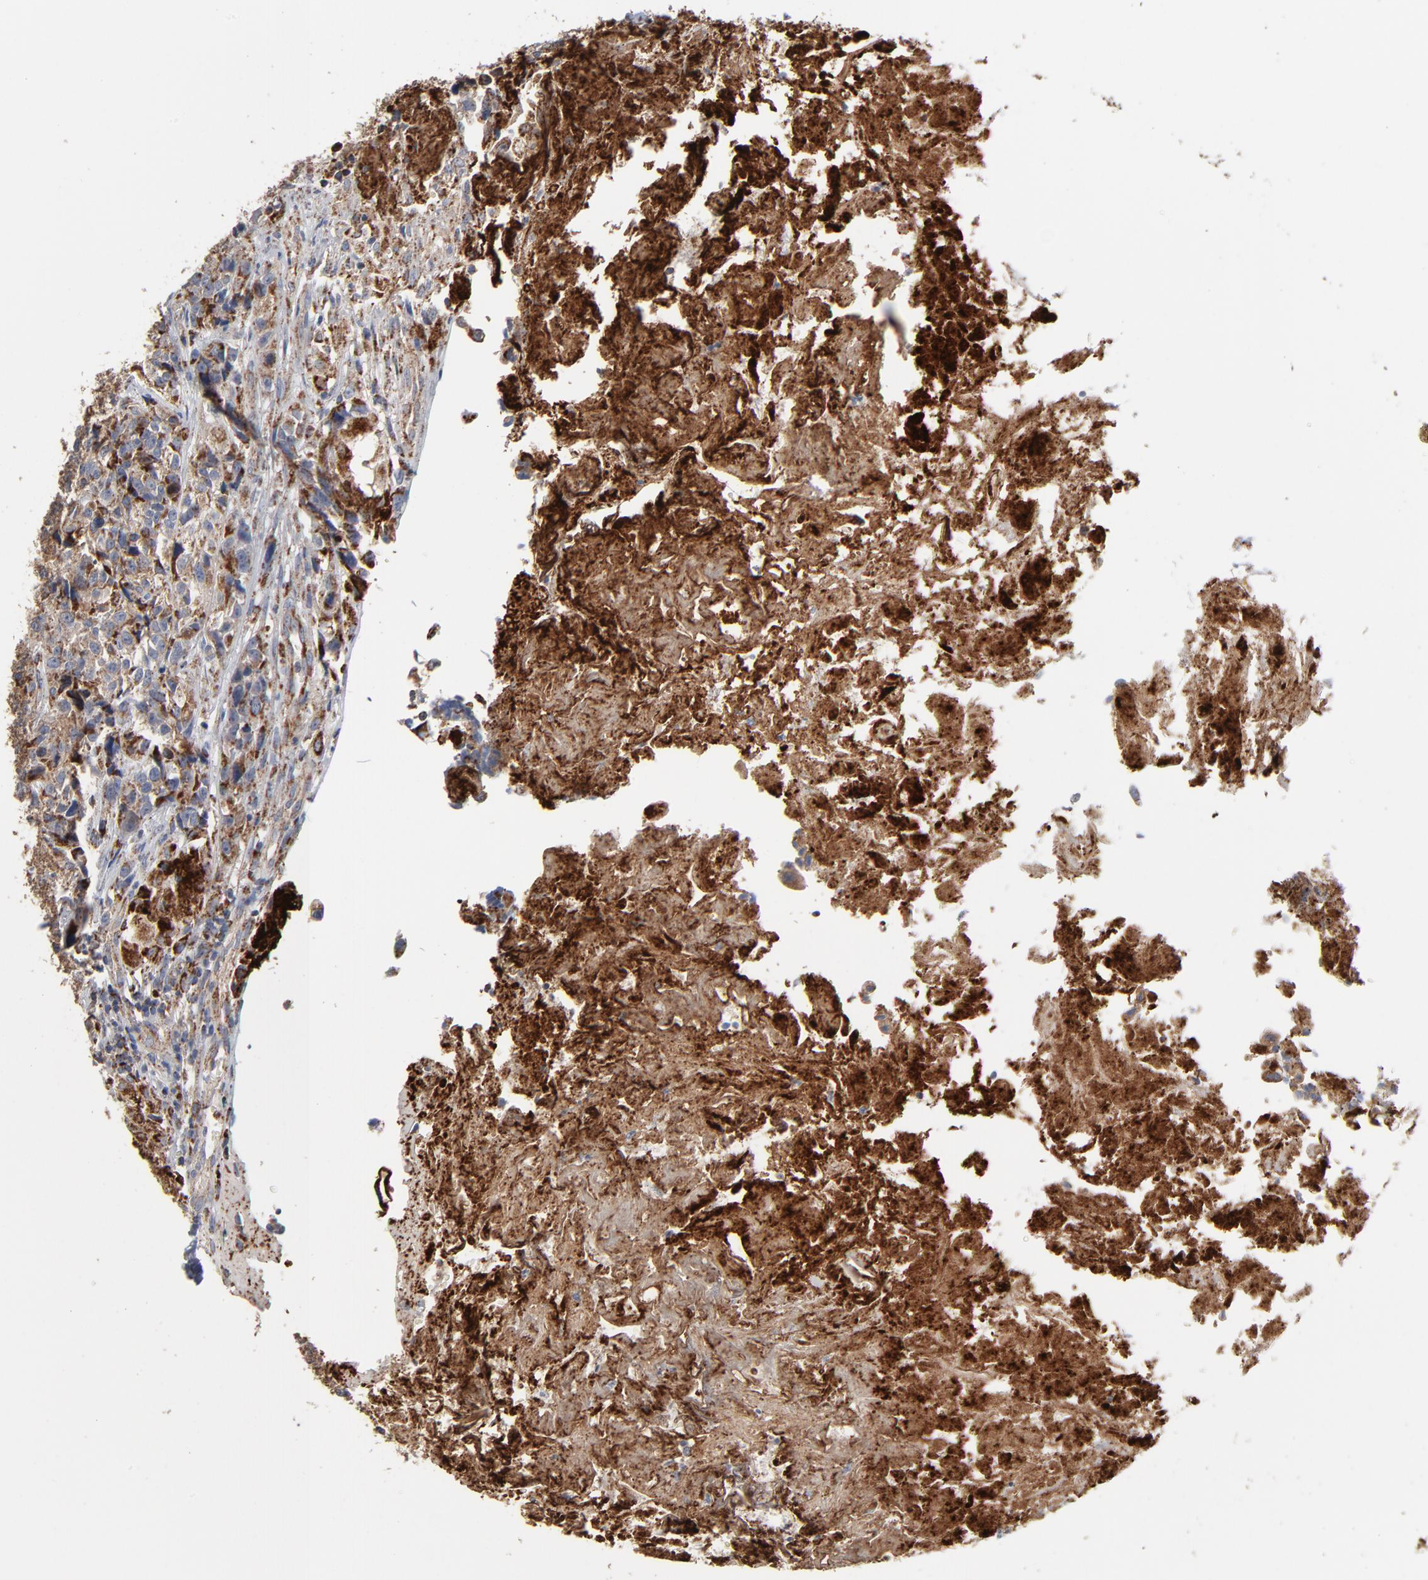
{"staining": {"intensity": "strong", "quantity": ">75%", "location": "cytoplasmic/membranous"}, "tissue": "urothelial cancer", "cell_type": "Tumor cells", "image_type": "cancer", "snomed": [{"axis": "morphology", "description": "Urothelial carcinoma, High grade"}, {"axis": "topography", "description": "Urinary bladder"}], "caption": "There is high levels of strong cytoplasmic/membranous expression in tumor cells of high-grade urothelial carcinoma, as demonstrated by immunohistochemical staining (brown color).", "gene": "UQCRC1", "patient": {"sex": "female", "age": 81}}